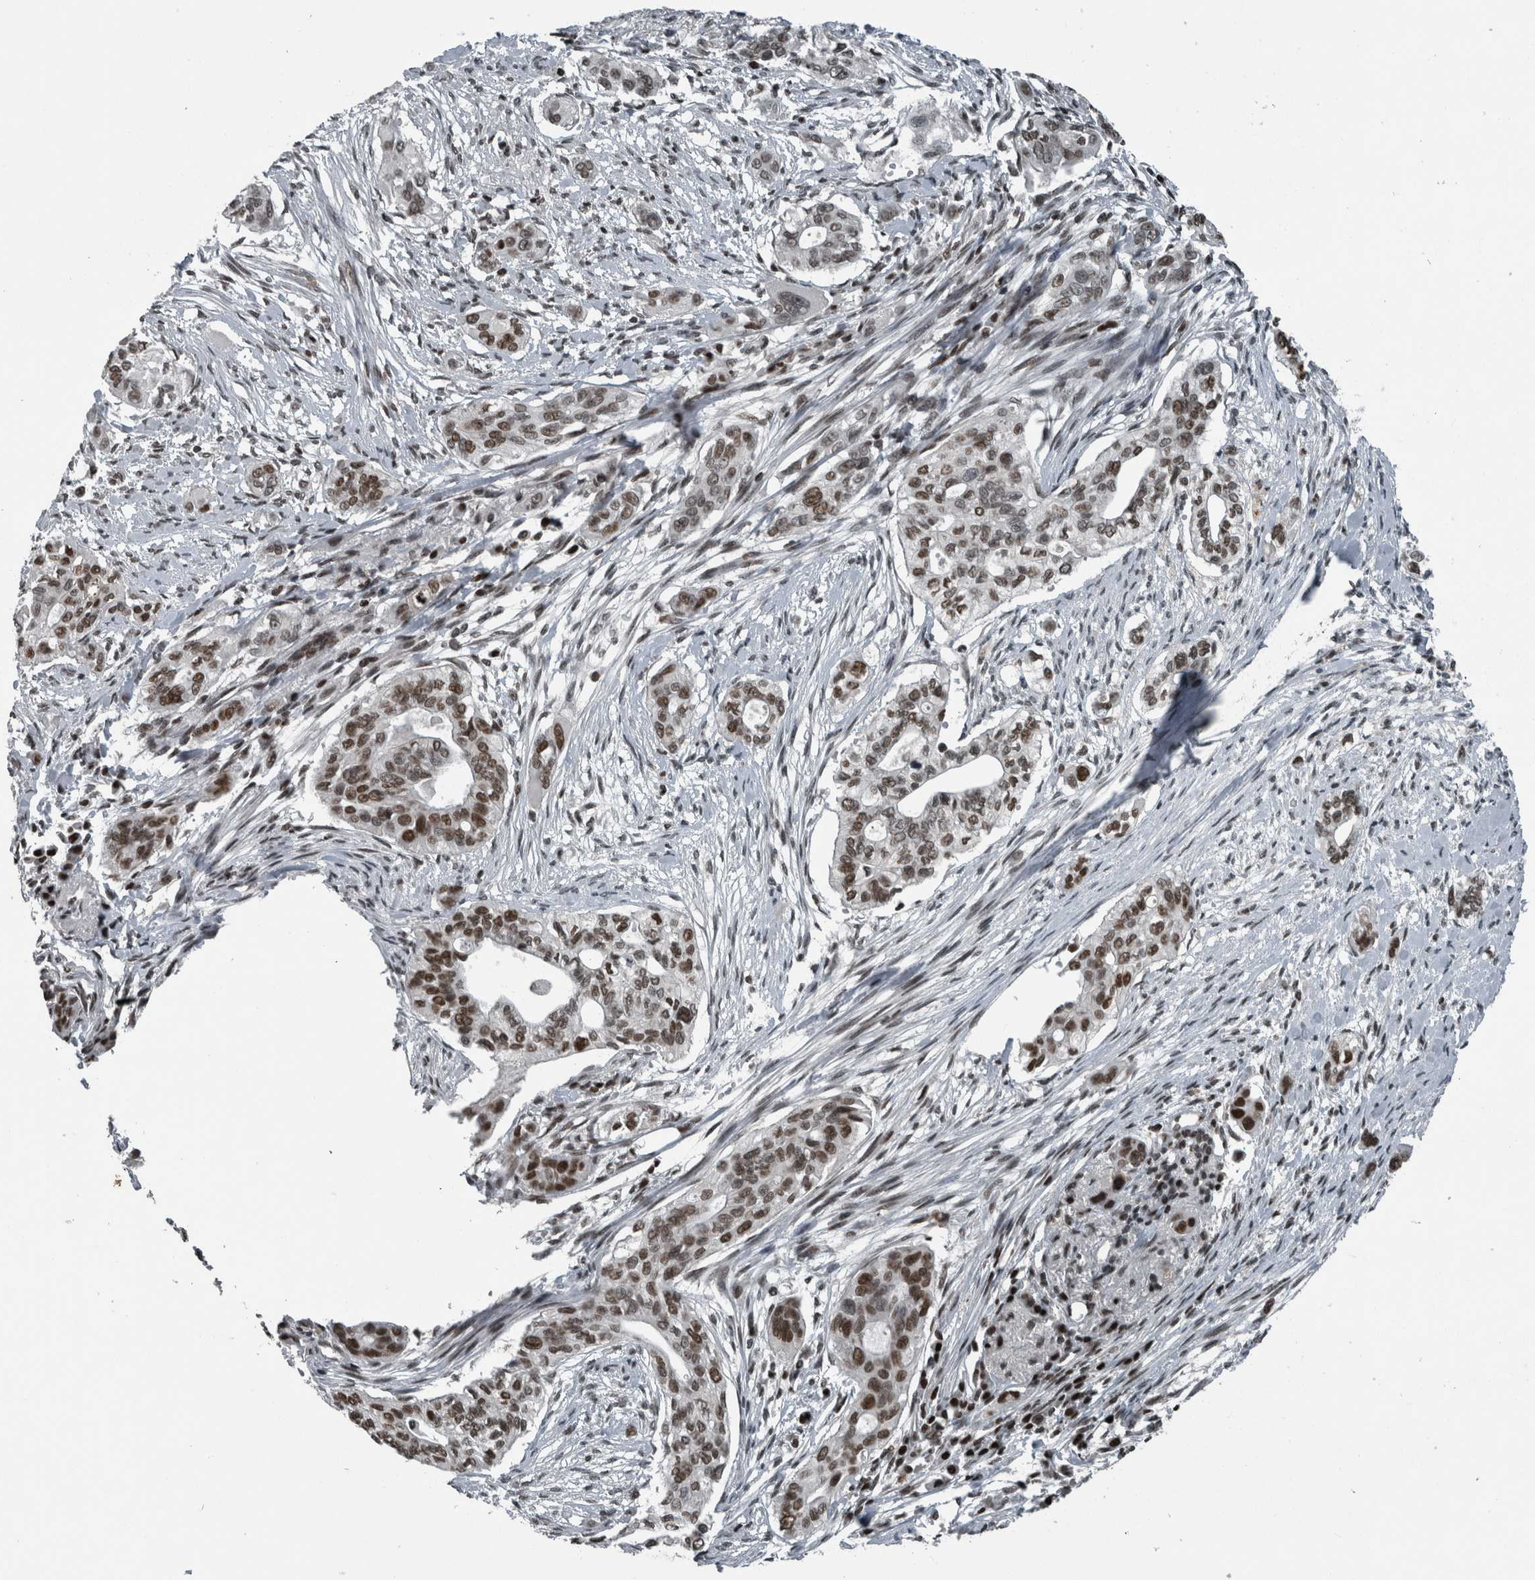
{"staining": {"intensity": "moderate", "quantity": ">75%", "location": "nuclear"}, "tissue": "pancreatic cancer", "cell_type": "Tumor cells", "image_type": "cancer", "snomed": [{"axis": "morphology", "description": "Adenocarcinoma, NOS"}, {"axis": "topography", "description": "Pancreas"}], "caption": "Pancreatic adenocarcinoma stained for a protein (brown) demonstrates moderate nuclear positive staining in about >75% of tumor cells.", "gene": "UNC50", "patient": {"sex": "female", "age": 60}}